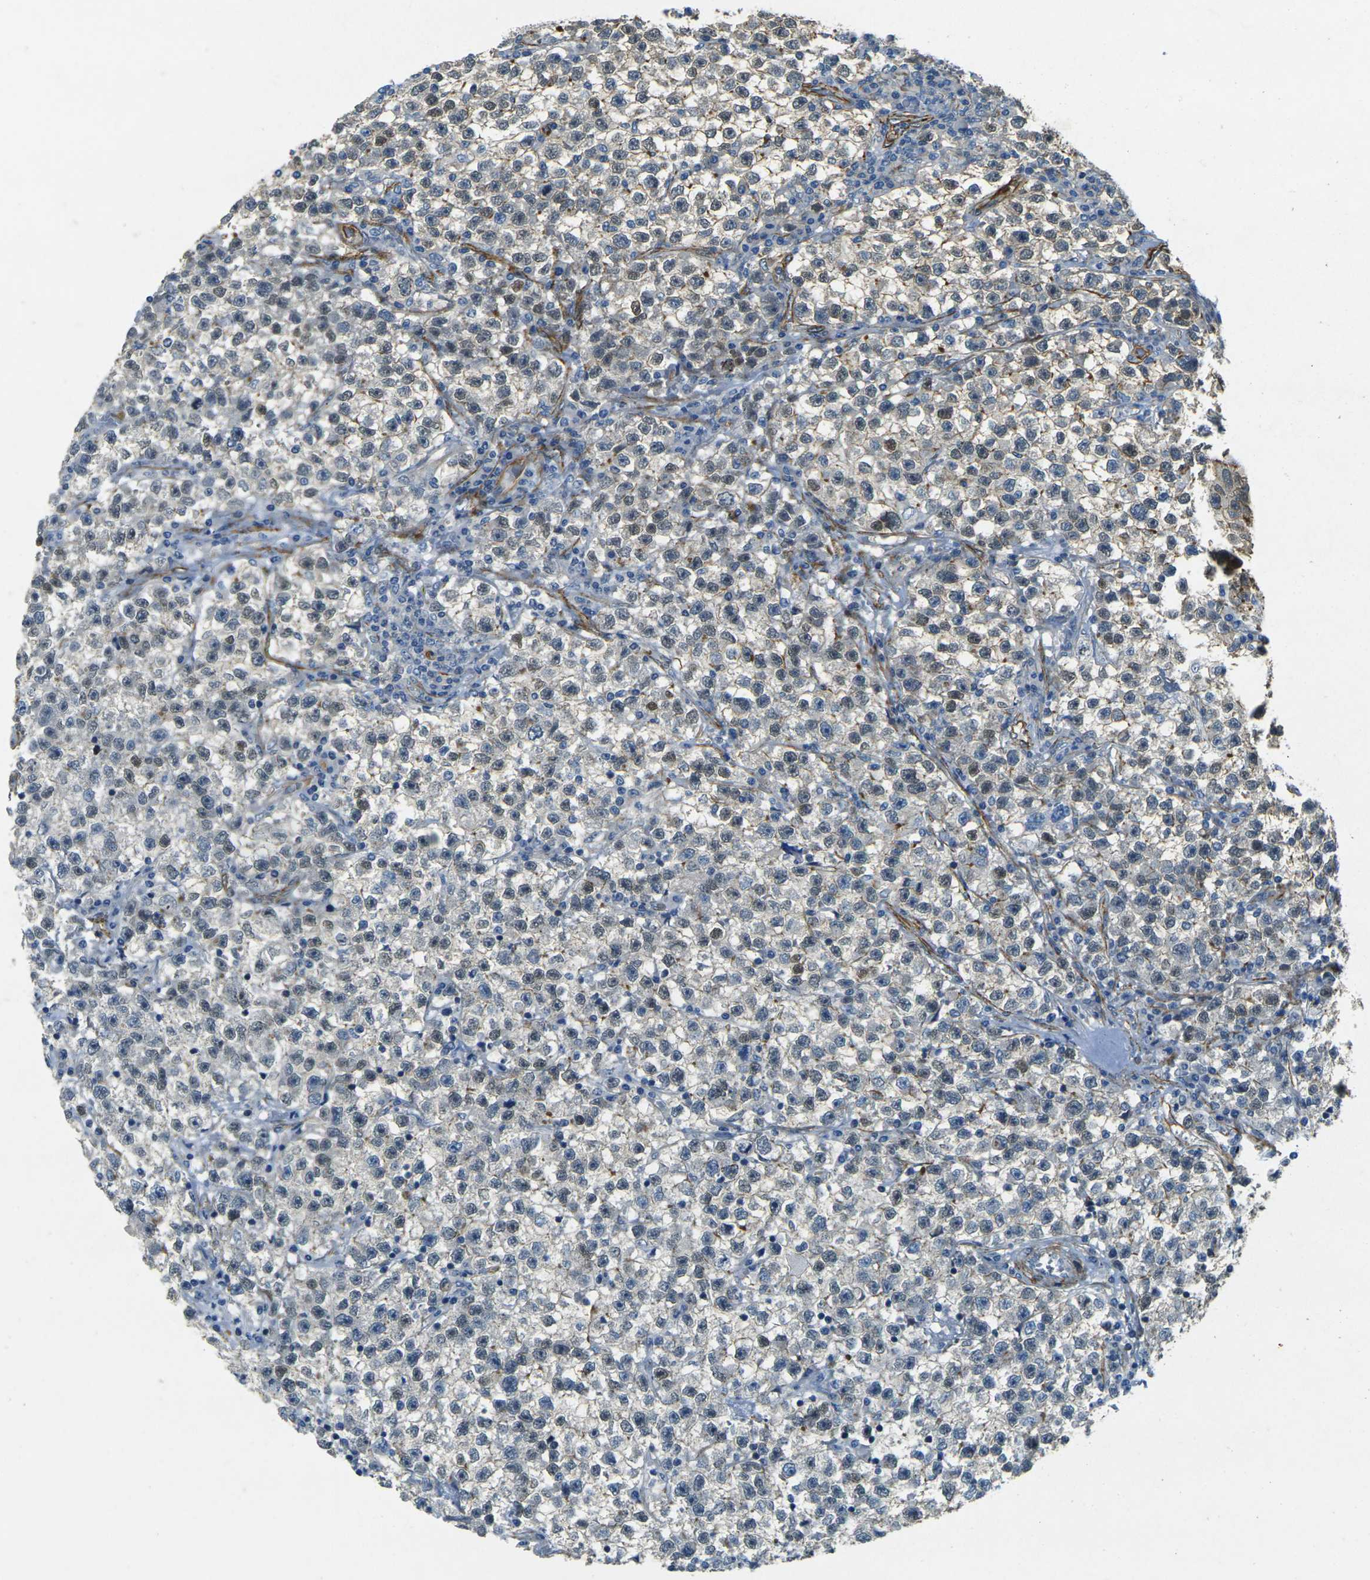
{"staining": {"intensity": "negative", "quantity": "none", "location": "none"}, "tissue": "testis cancer", "cell_type": "Tumor cells", "image_type": "cancer", "snomed": [{"axis": "morphology", "description": "Seminoma, NOS"}, {"axis": "topography", "description": "Testis"}], "caption": "This photomicrograph is of seminoma (testis) stained with IHC to label a protein in brown with the nuclei are counter-stained blue. There is no expression in tumor cells.", "gene": "EPHA7", "patient": {"sex": "male", "age": 22}}